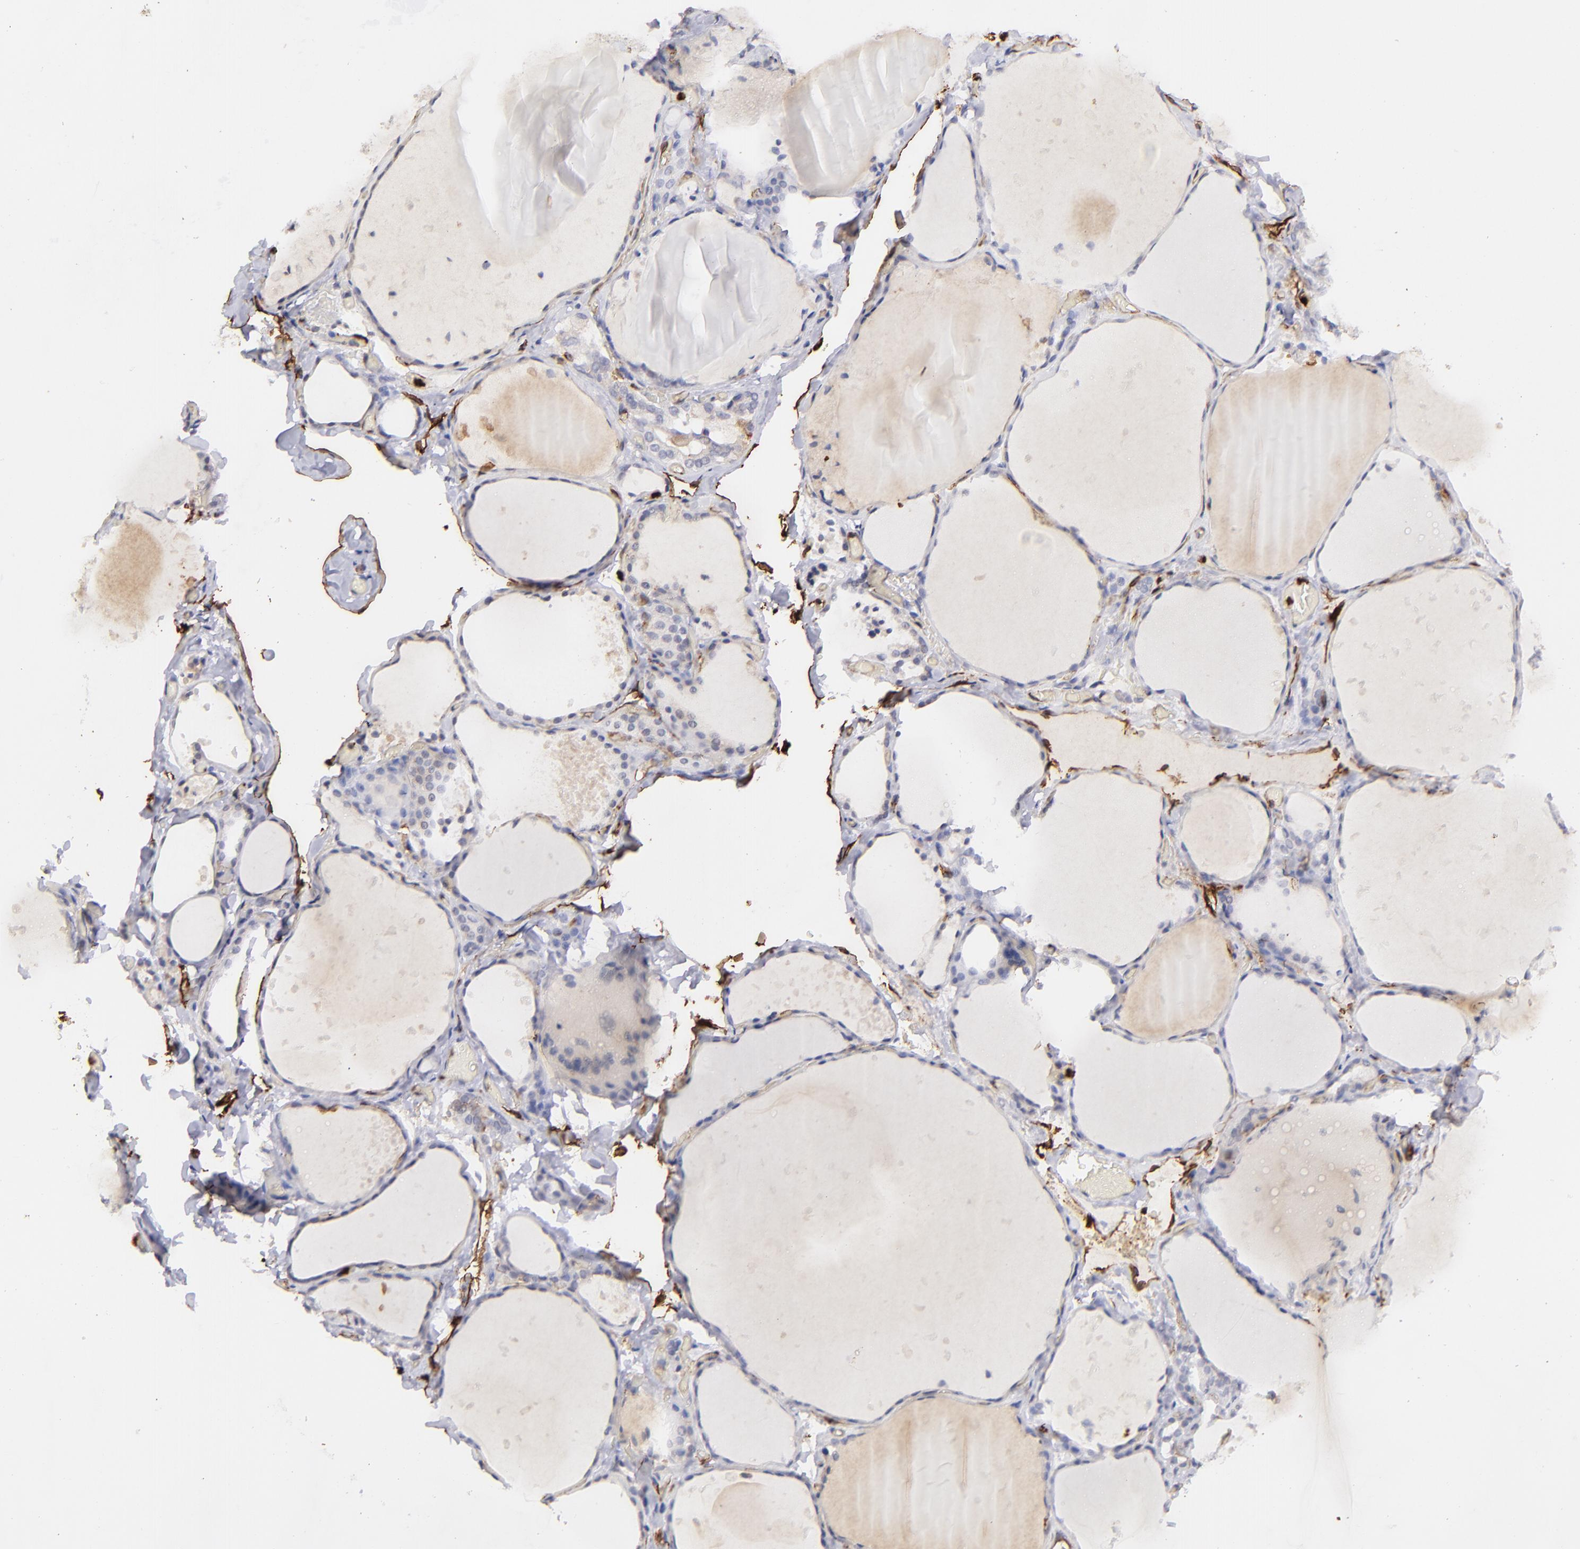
{"staining": {"intensity": "negative", "quantity": "none", "location": "none"}, "tissue": "thyroid gland", "cell_type": "Glandular cells", "image_type": "normal", "snomed": [{"axis": "morphology", "description": "Normal tissue, NOS"}, {"axis": "topography", "description": "Thyroid gland"}], "caption": "DAB immunohistochemical staining of benign thyroid gland shows no significant expression in glandular cells. Brightfield microscopy of IHC stained with DAB (3,3'-diaminobenzidine) (brown) and hematoxylin (blue), captured at high magnification.", "gene": "DYSF", "patient": {"sex": "female", "age": 22}}